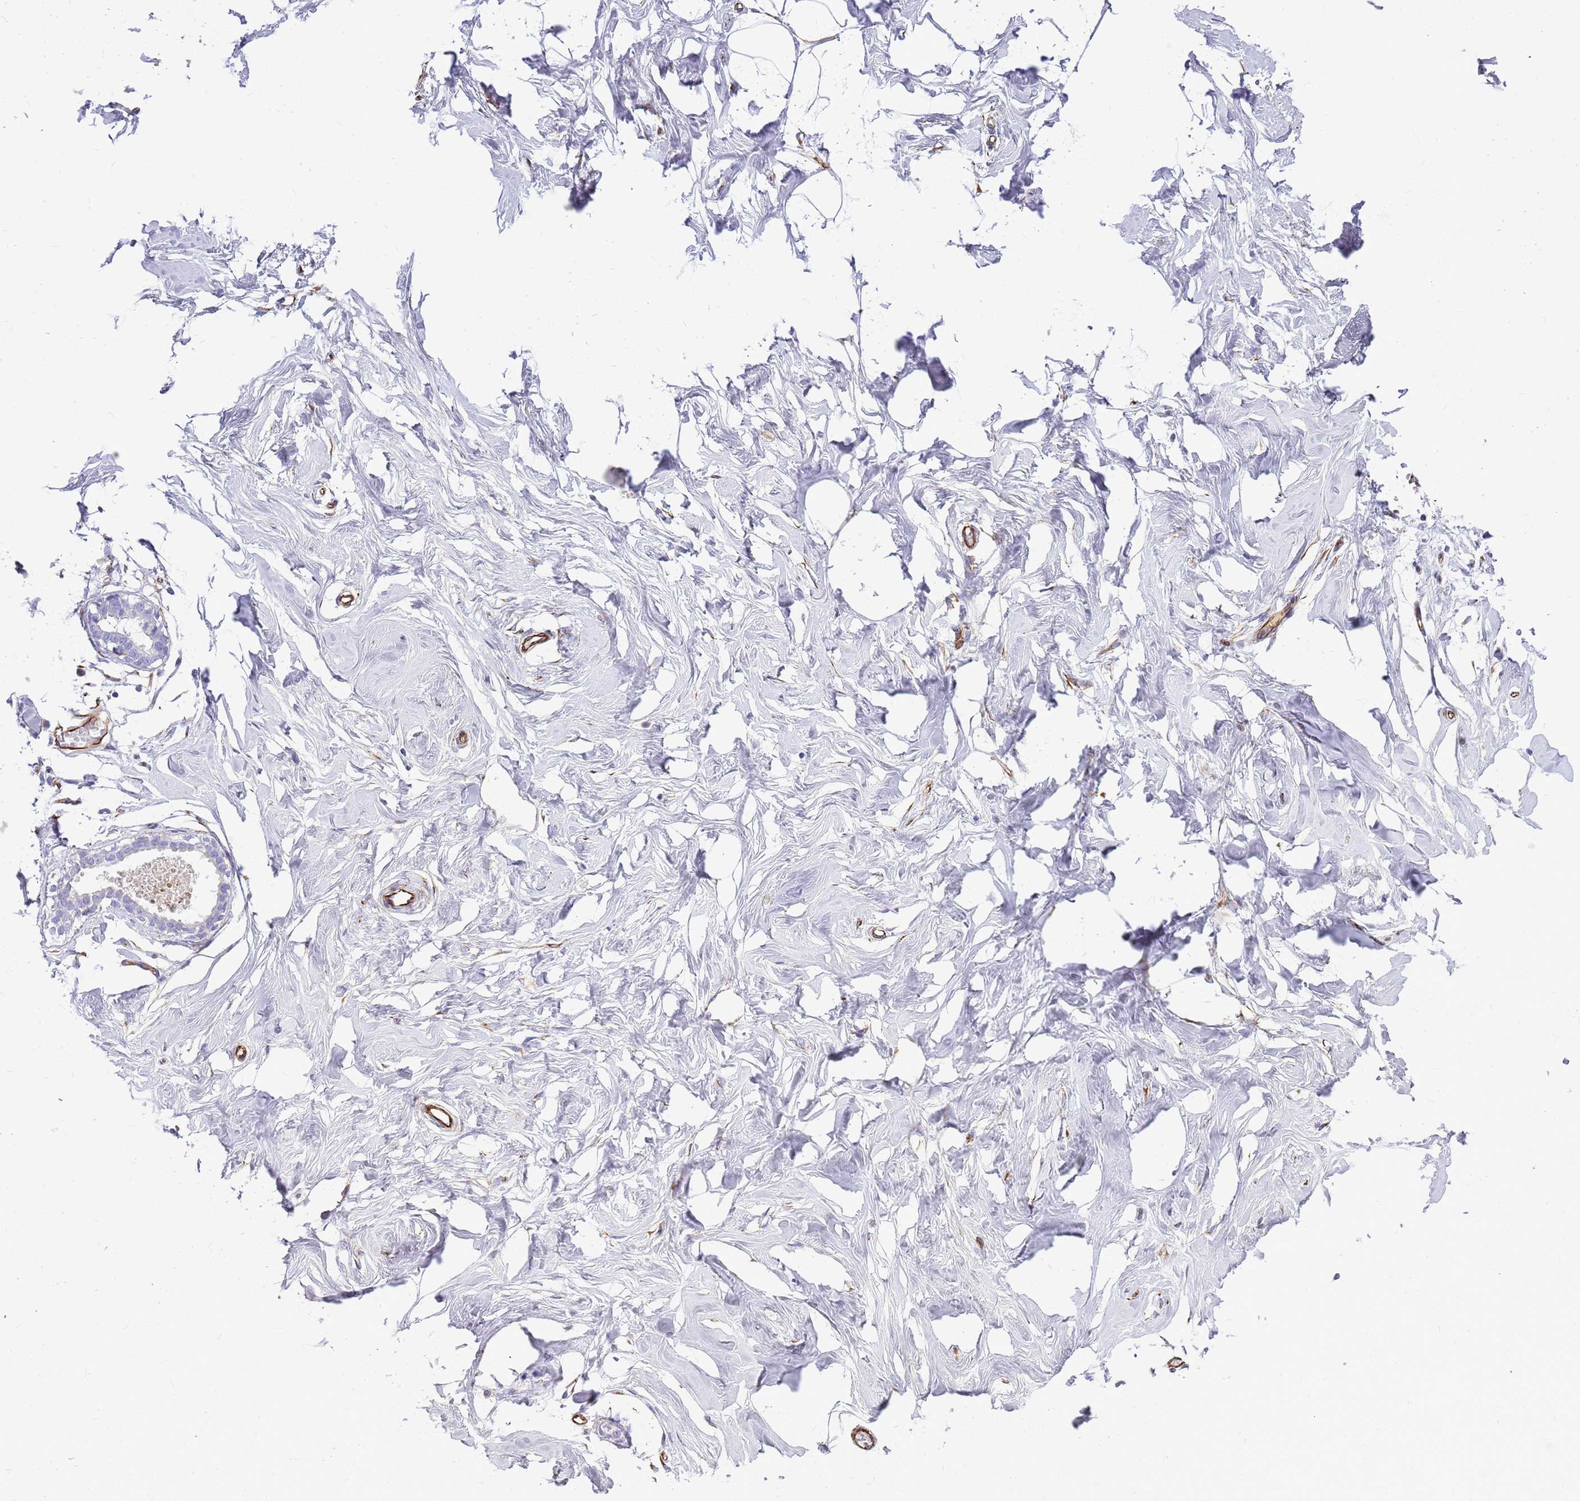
{"staining": {"intensity": "negative", "quantity": "none", "location": "none"}, "tissue": "breast", "cell_type": "Adipocytes", "image_type": "normal", "snomed": [{"axis": "morphology", "description": "Normal tissue, NOS"}, {"axis": "morphology", "description": "Adenoma, NOS"}, {"axis": "topography", "description": "Breast"}], "caption": "Human breast stained for a protein using immunohistochemistry (IHC) displays no positivity in adipocytes.", "gene": "ZDHHC1", "patient": {"sex": "female", "age": 23}}